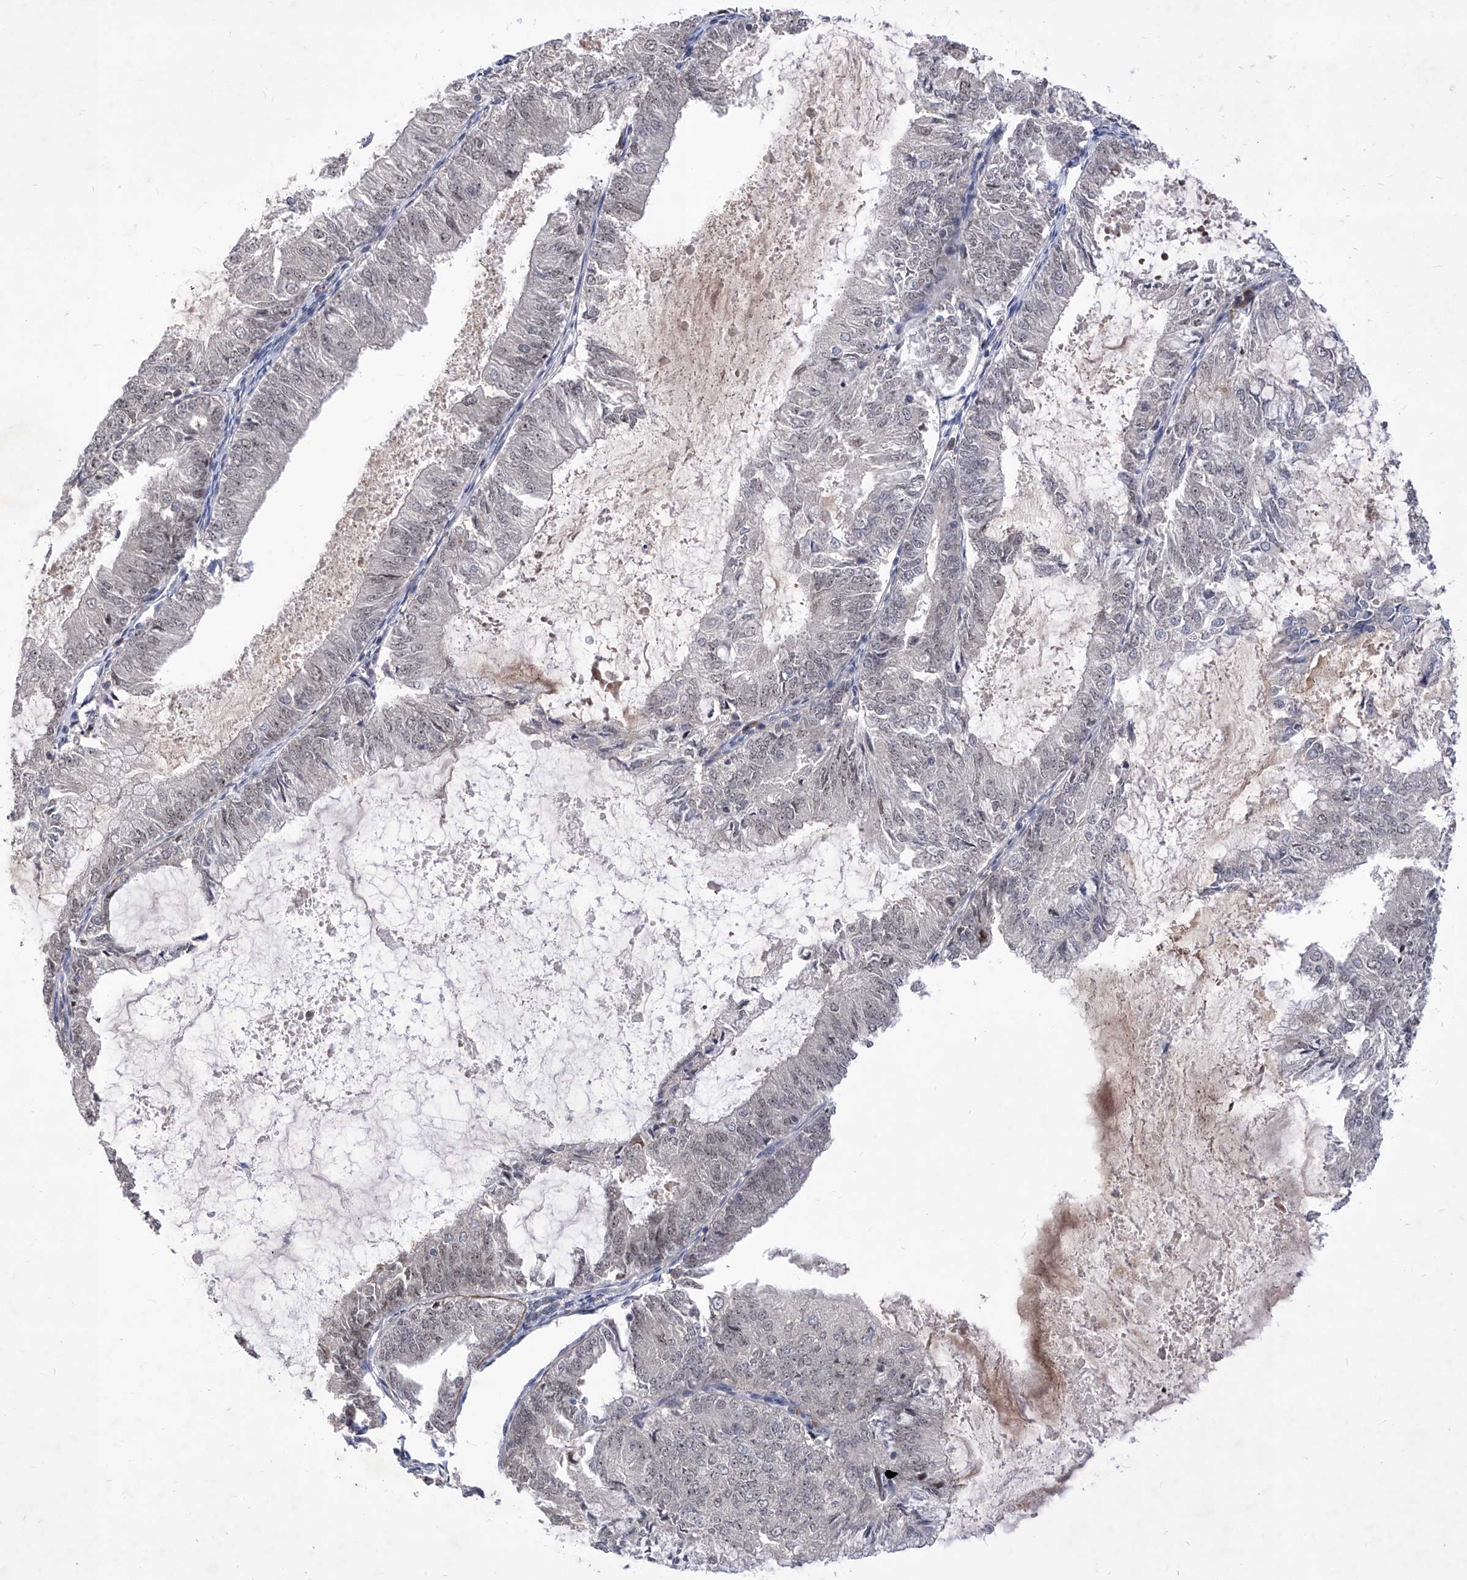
{"staining": {"intensity": "weak", "quantity": "<25%", "location": "nuclear"}, "tissue": "endometrial cancer", "cell_type": "Tumor cells", "image_type": "cancer", "snomed": [{"axis": "morphology", "description": "Adenocarcinoma, NOS"}, {"axis": "topography", "description": "Endometrium"}], "caption": "The micrograph demonstrates no staining of tumor cells in endometrial cancer.", "gene": "LGR4", "patient": {"sex": "female", "age": 57}}